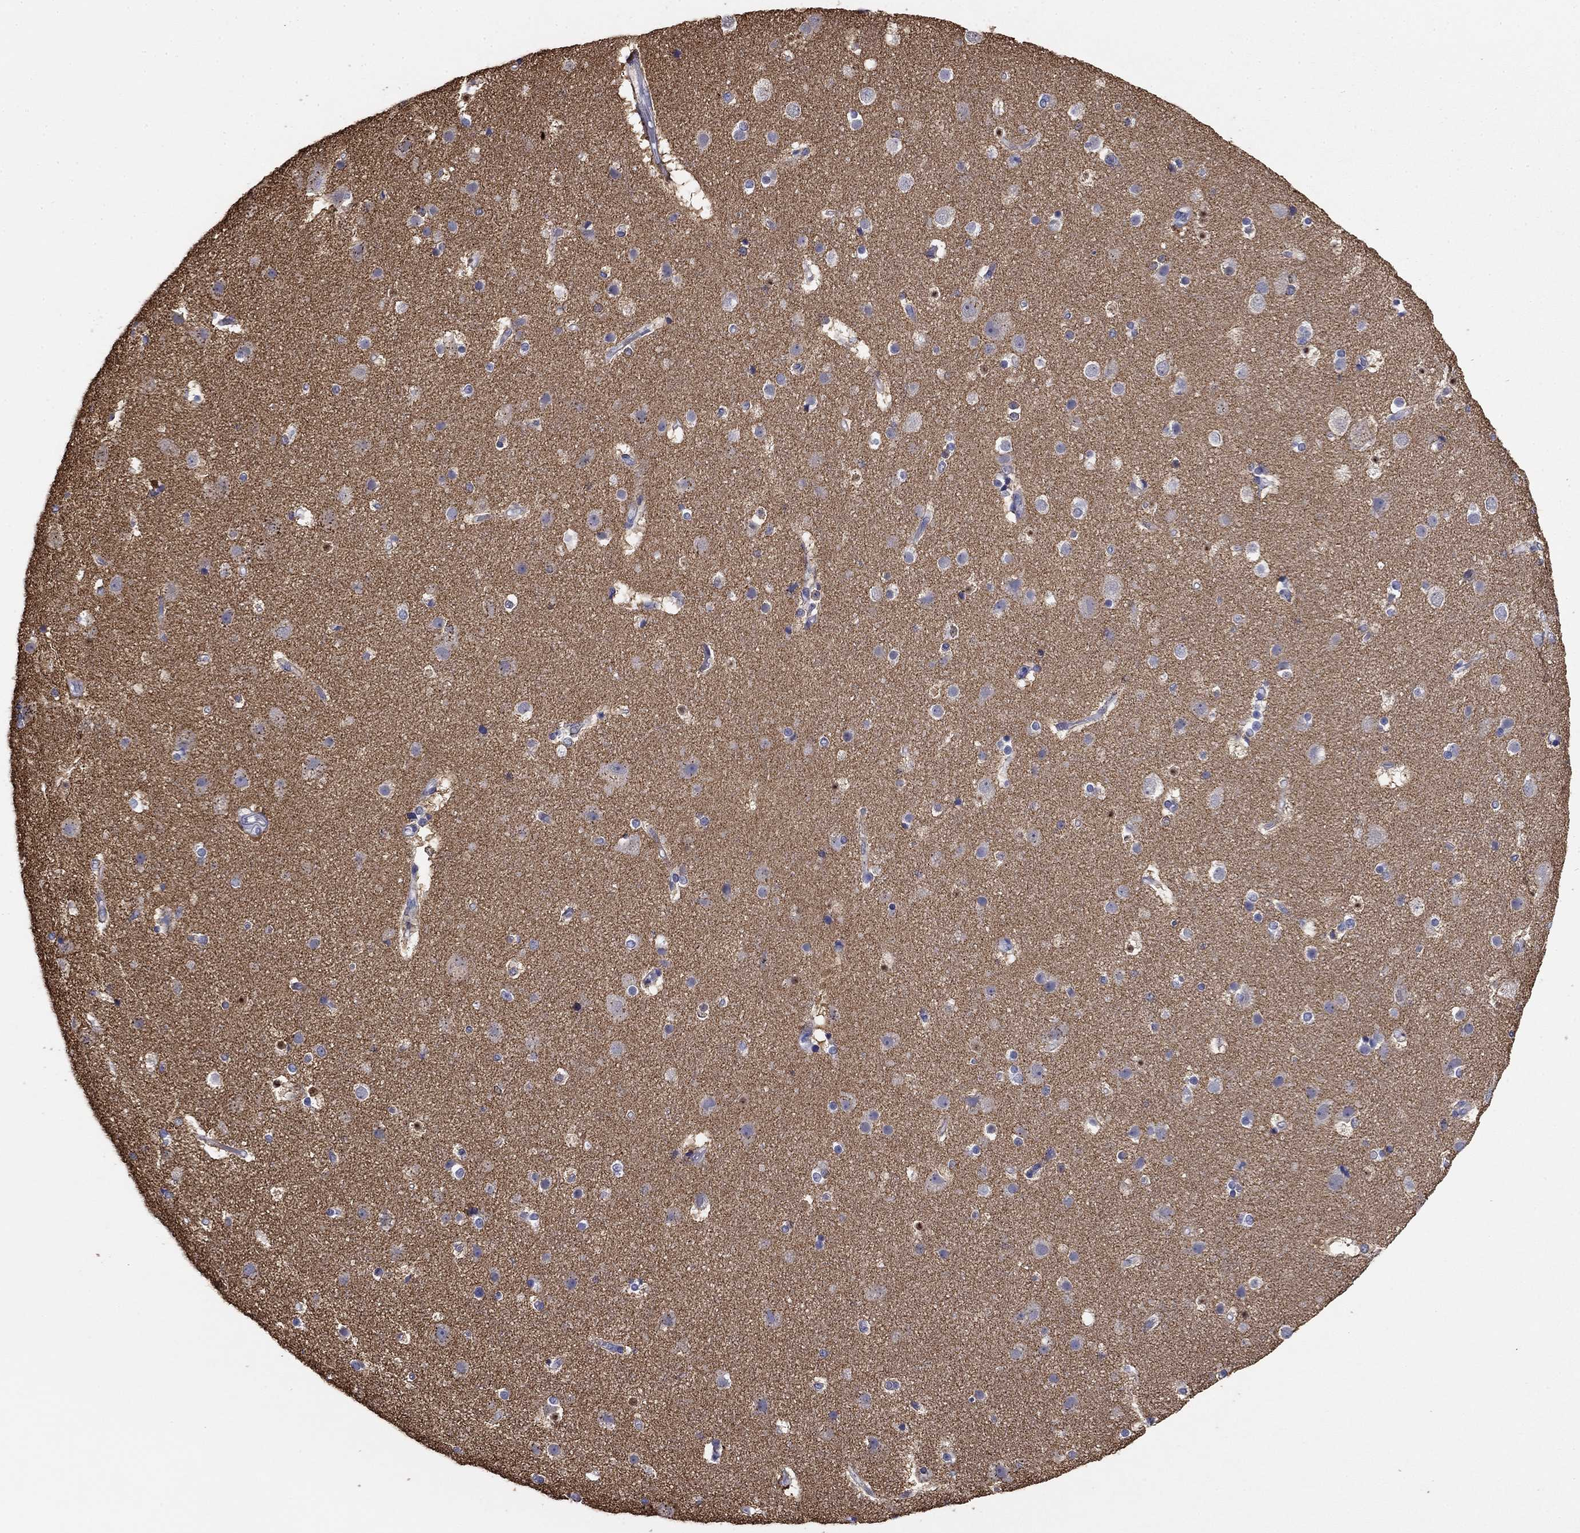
{"staining": {"intensity": "negative", "quantity": "none", "location": "none"}, "tissue": "cerebral cortex", "cell_type": "Endothelial cells", "image_type": "normal", "snomed": [{"axis": "morphology", "description": "Normal tissue, NOS"}, {"axis": "topography", "description": "Cerebral cortex"}], "caption": "A high-resolution image shows IHC staining of normal cerebral cortex, which demonstrates no significant staining in endothelial cells. The staining is performed using DAB brown chromogen with nuclei counter-stained in using hematoxylin.", "gene": "SEPTIN3", "patient": {"sex": "female", "age": 52}}